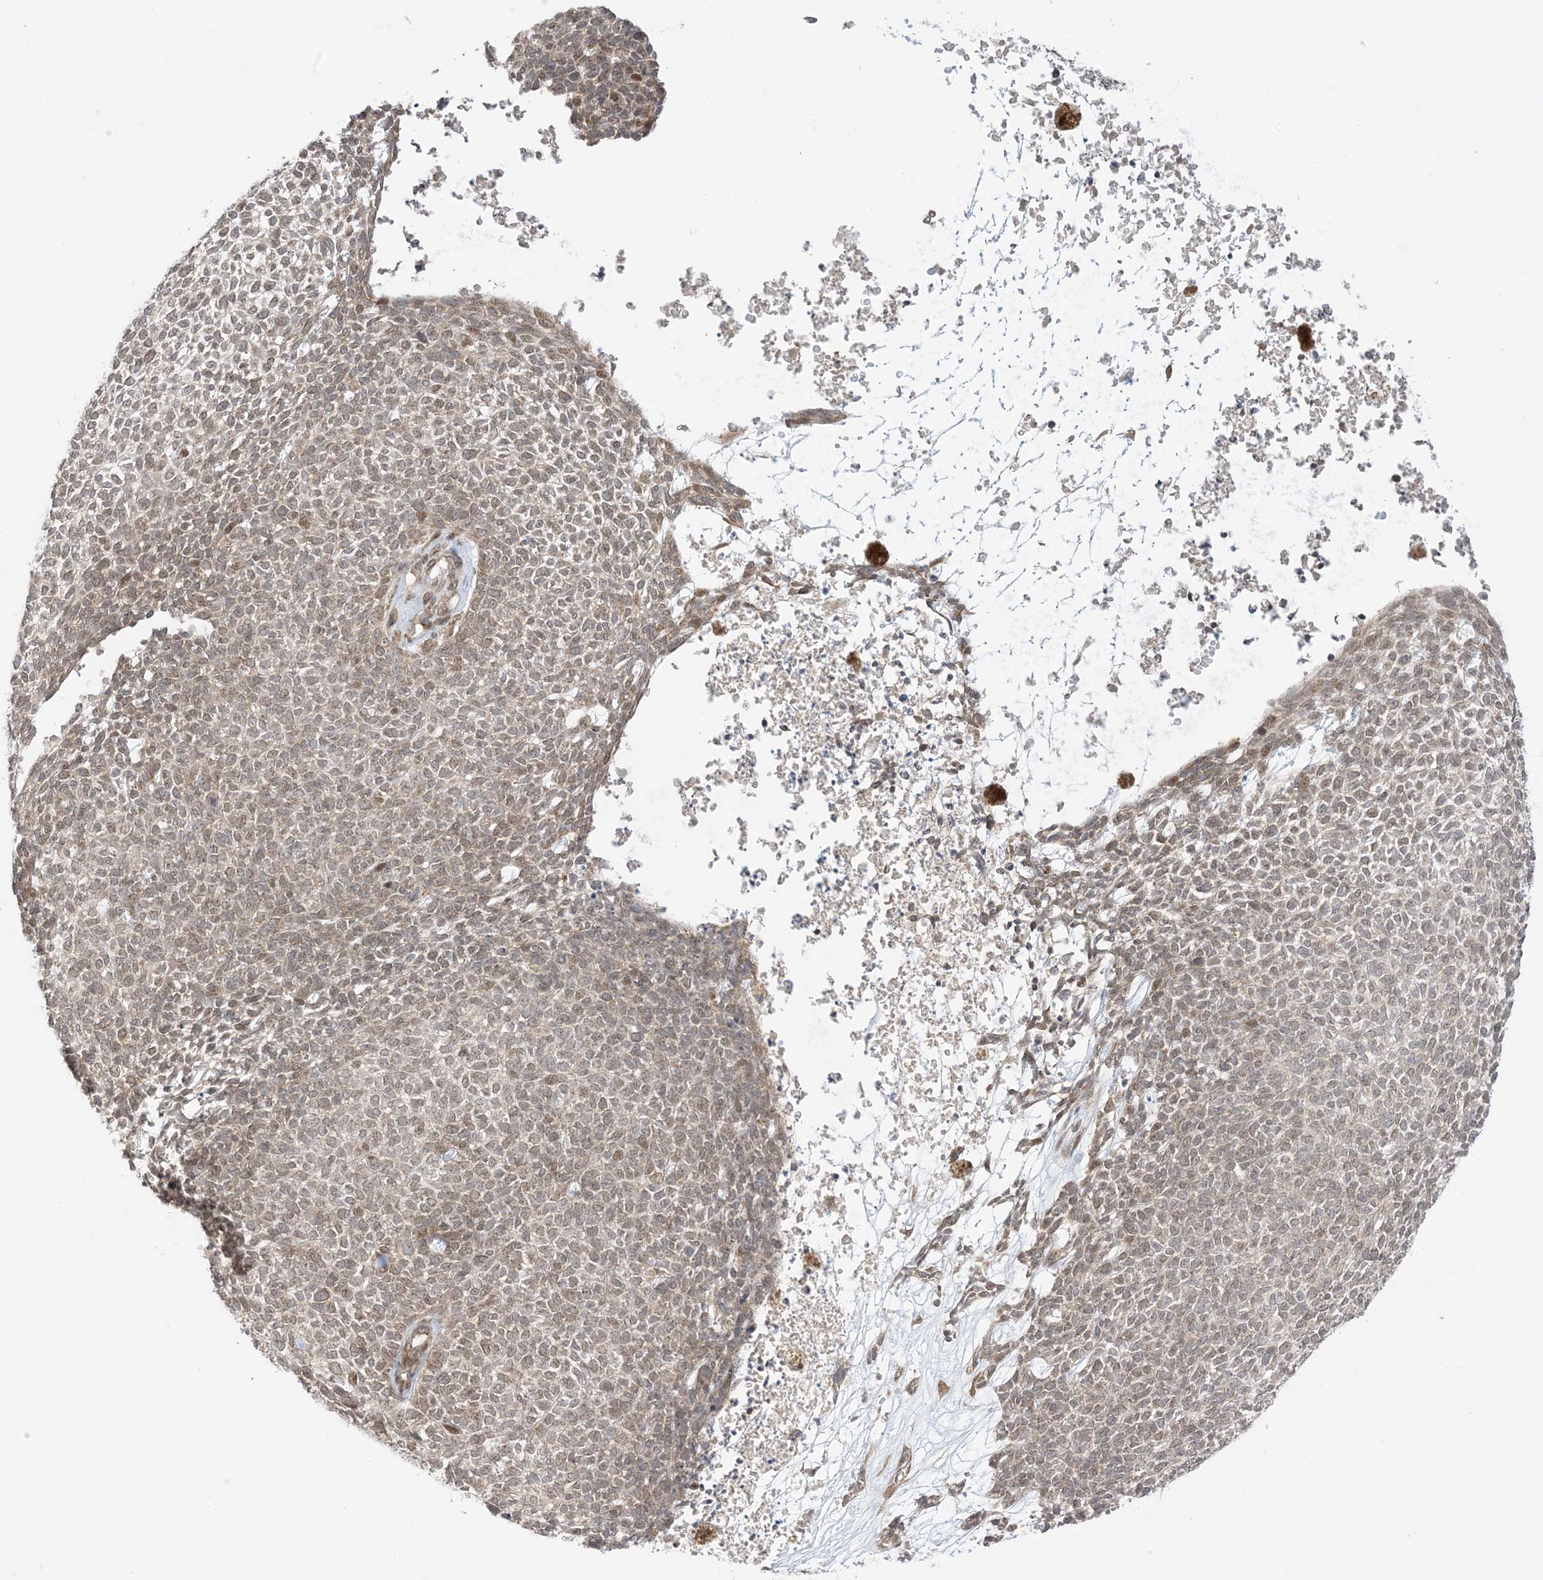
{"staining": {"intensity": "weak", "quantity": ">75%", "location": "cytoplasmic/membranous,nuclear"}, "tissue": "skin cancer", "cell_type": "Tumor cells", "image_type": "cancer", "snomed": [{"axis": "morphology", "description": "Basal cell carcinoma"}, {"axis": "topography", "description": "Skin"}], "caption": "Human basal cell carcinoma (skin) stained with a brown dye demonstrates weak cytoplasmic/membranous and nuclear positive staining in approximately >75% of tumor cells.", "gene": "UBE2E2", "patient": {"sex": "female", "age": 84}}